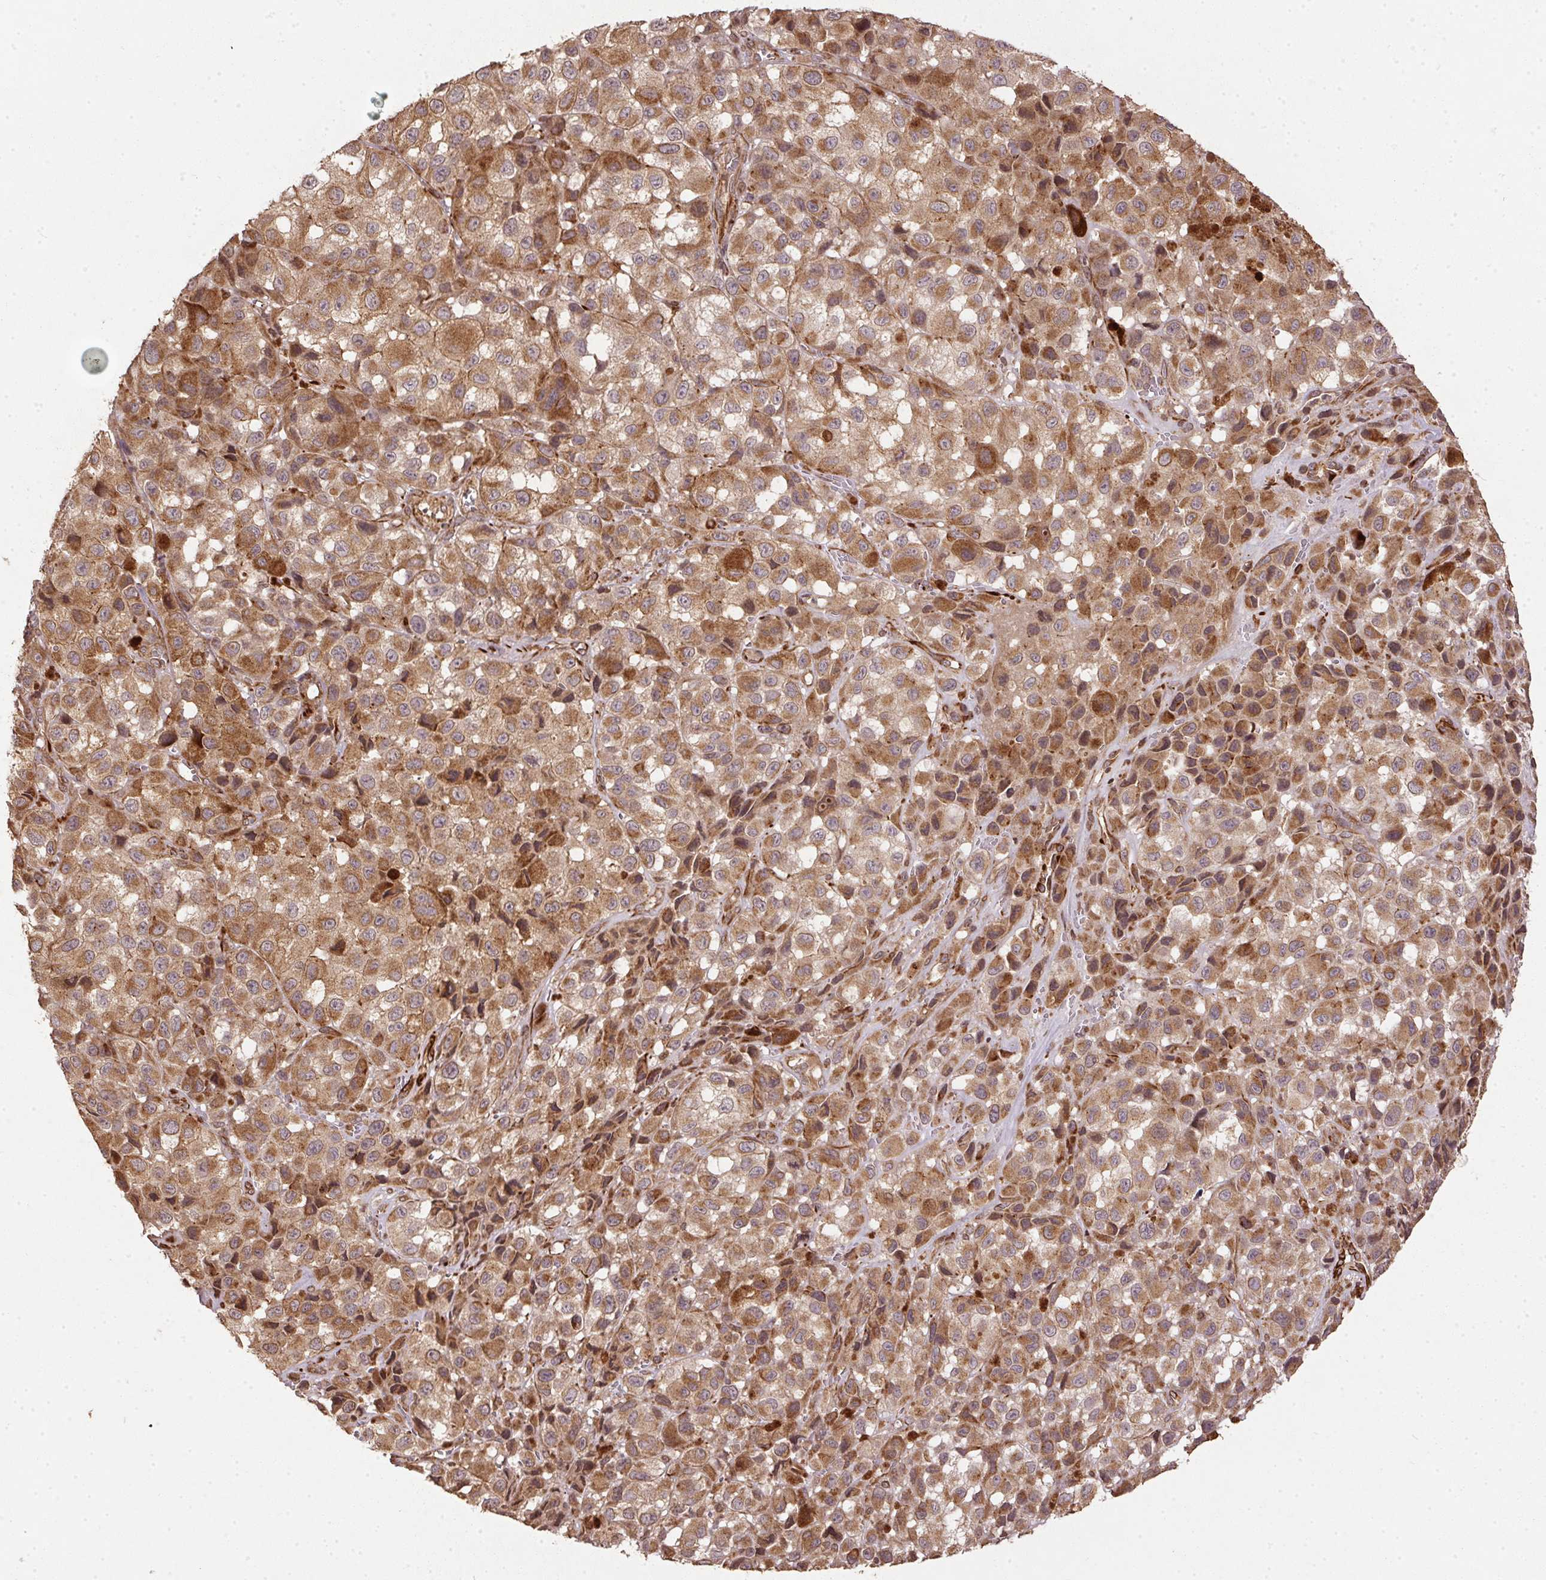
{"staining": {"intensity": "moderate", "quantity": ">75%", "location": "cytoplasmic/membranous"}, "tissue": "melanoma", "cell_type": "Tumor cells", "image_type": "cancer", "snomed": [{"axis": "morphology", "description": "Malignant melanoma, NOS"}, {"axis": "topography", "description": "Skin"}], "caption": "Tumor cells exhibit moderate cytoplasmic/membranous staining in about >75% of cells in malignant melanoma. The protein of interest is stained brown, and the nuclei are stained in blue (DAB IHC with brightfield microscopy, high magnification).", "gene": "SPRED2", "patient": {"sex": "male", "age": 93}}